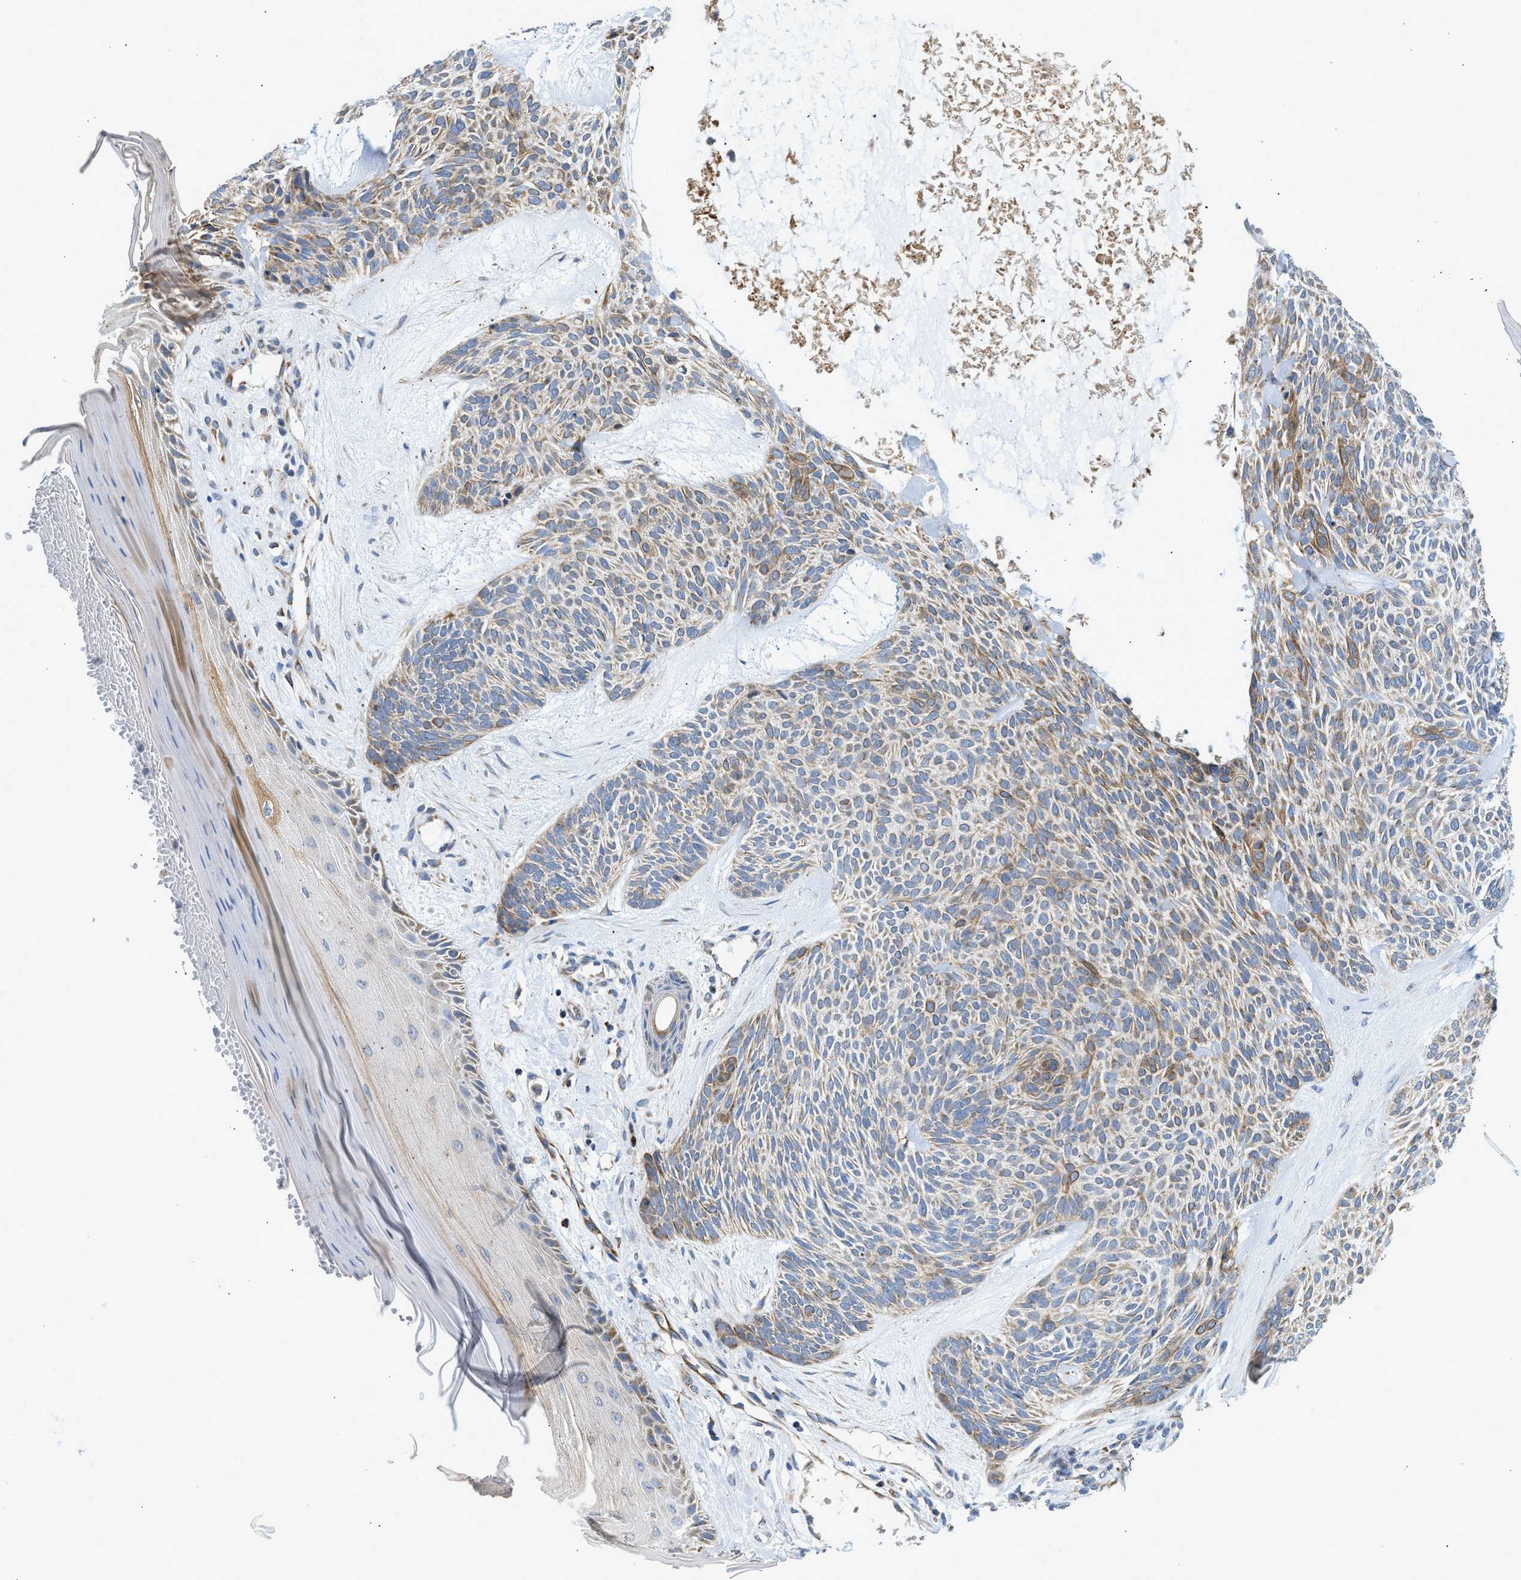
{"staining": {"intensity": "moderate", "quantity": "25%-75%", "location": "cytoplasmic/membranous"}, "tissue": "skin cancer", "cell_type": "Tumor cells", "image_type": "cancer", "snomed": [{"axis": "morphology", "description": "Basal cell carcinoma"}, {"axis": "topography", "description": "Skin"}], "caption": "Human skin basal cell carcinoma stained with a protein marker shows moderate staining in tumor cells.", "gene": "GOT2", "patient": {"sex": "male", "age": 55}}